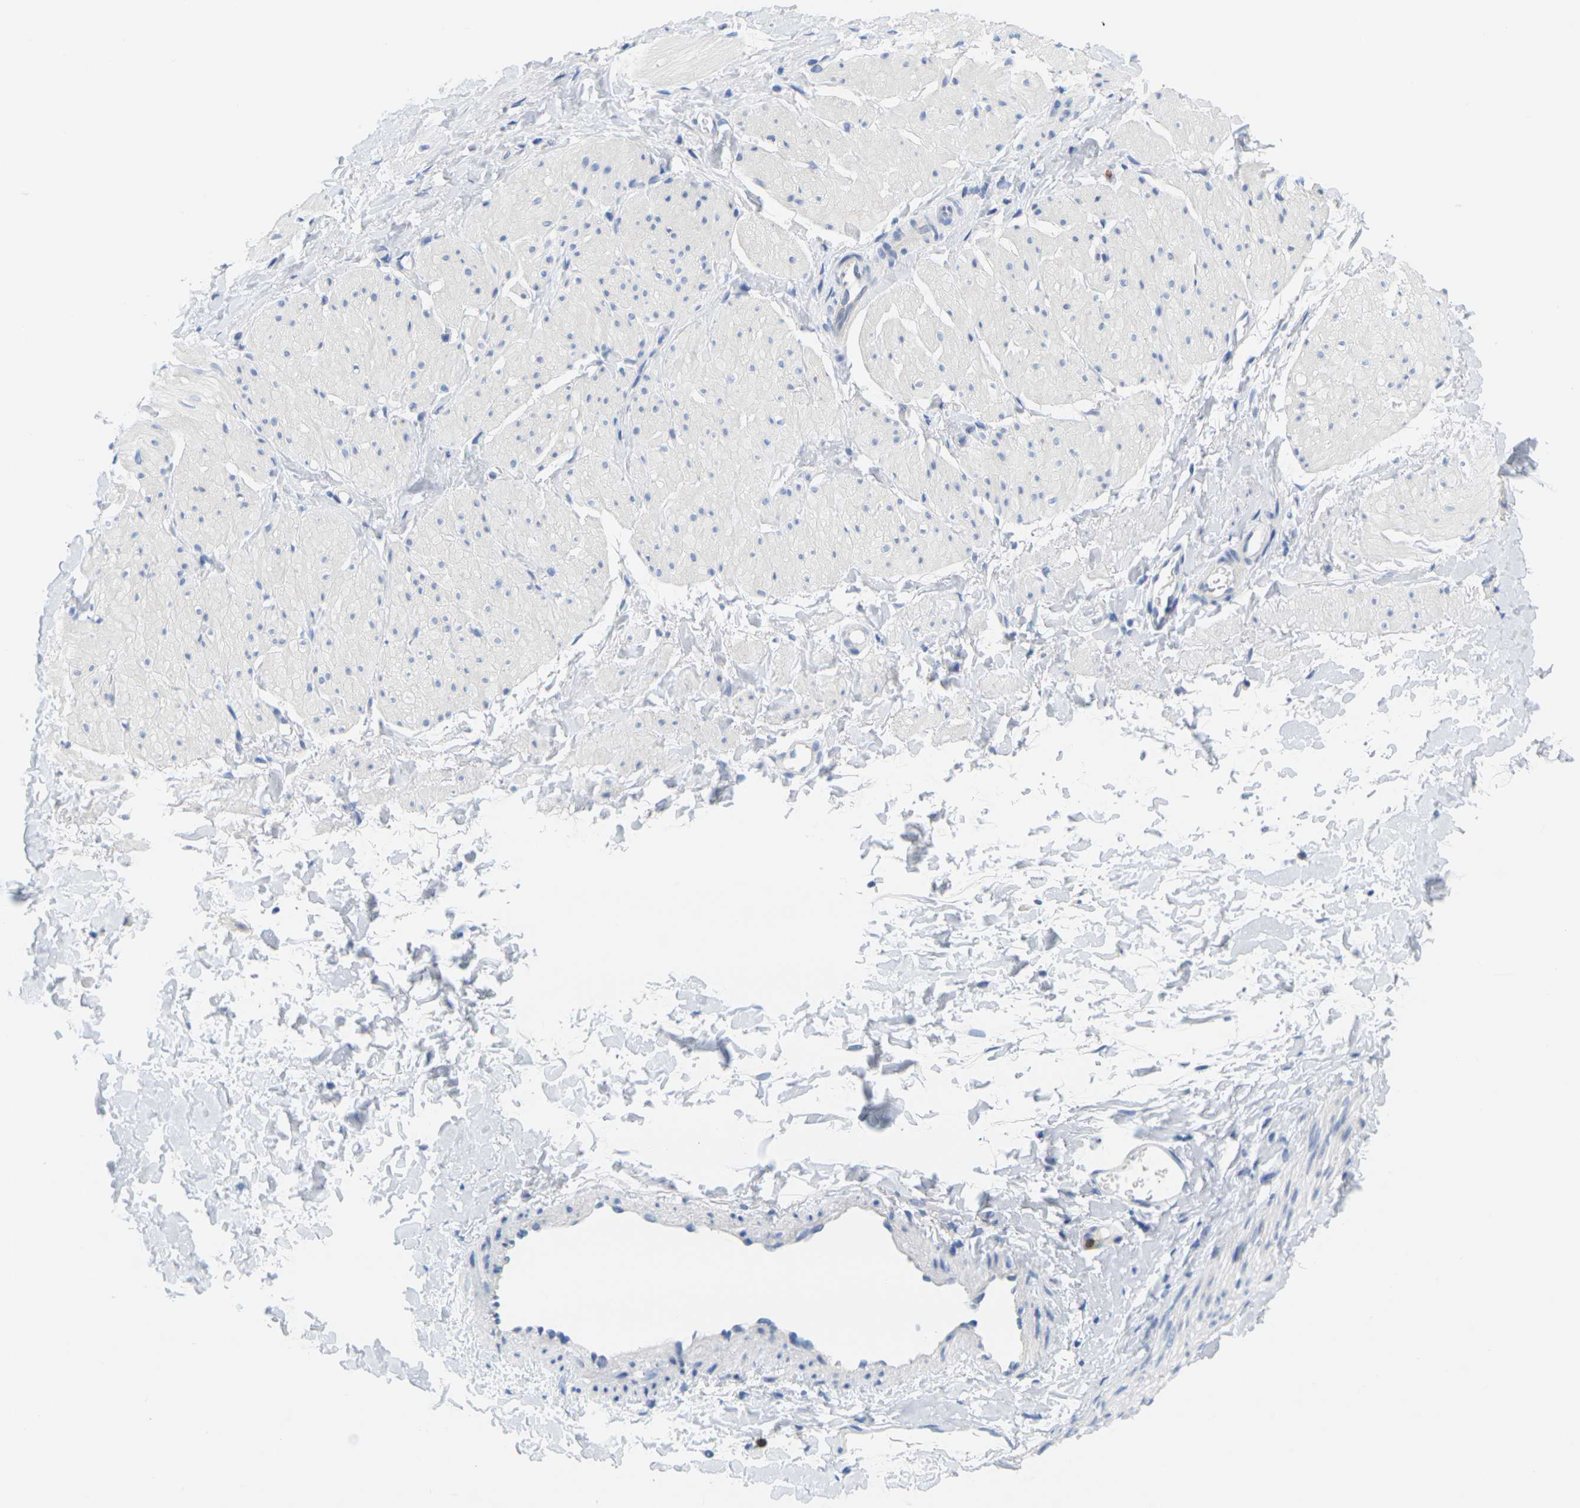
{"staining": {"intensity": "negative", "quantity": "none", "location": "none"}, "tissue": "smooth muscle", "cell_type": "Smooth muscle cells", "image_type": "normal", "snomed": [{"axis": "morphology", "description": "Normal tissue, NOS"}, {"axis": "topography", "description": "Smooth muscle"}], "caption": "High power microscopy image of an IHC histopathology image of normal smooth muscle, revealing no significant staining in smooth muscle cells.", "gene": "KLK5", "patient": {"sex": "male", "age": 16}}